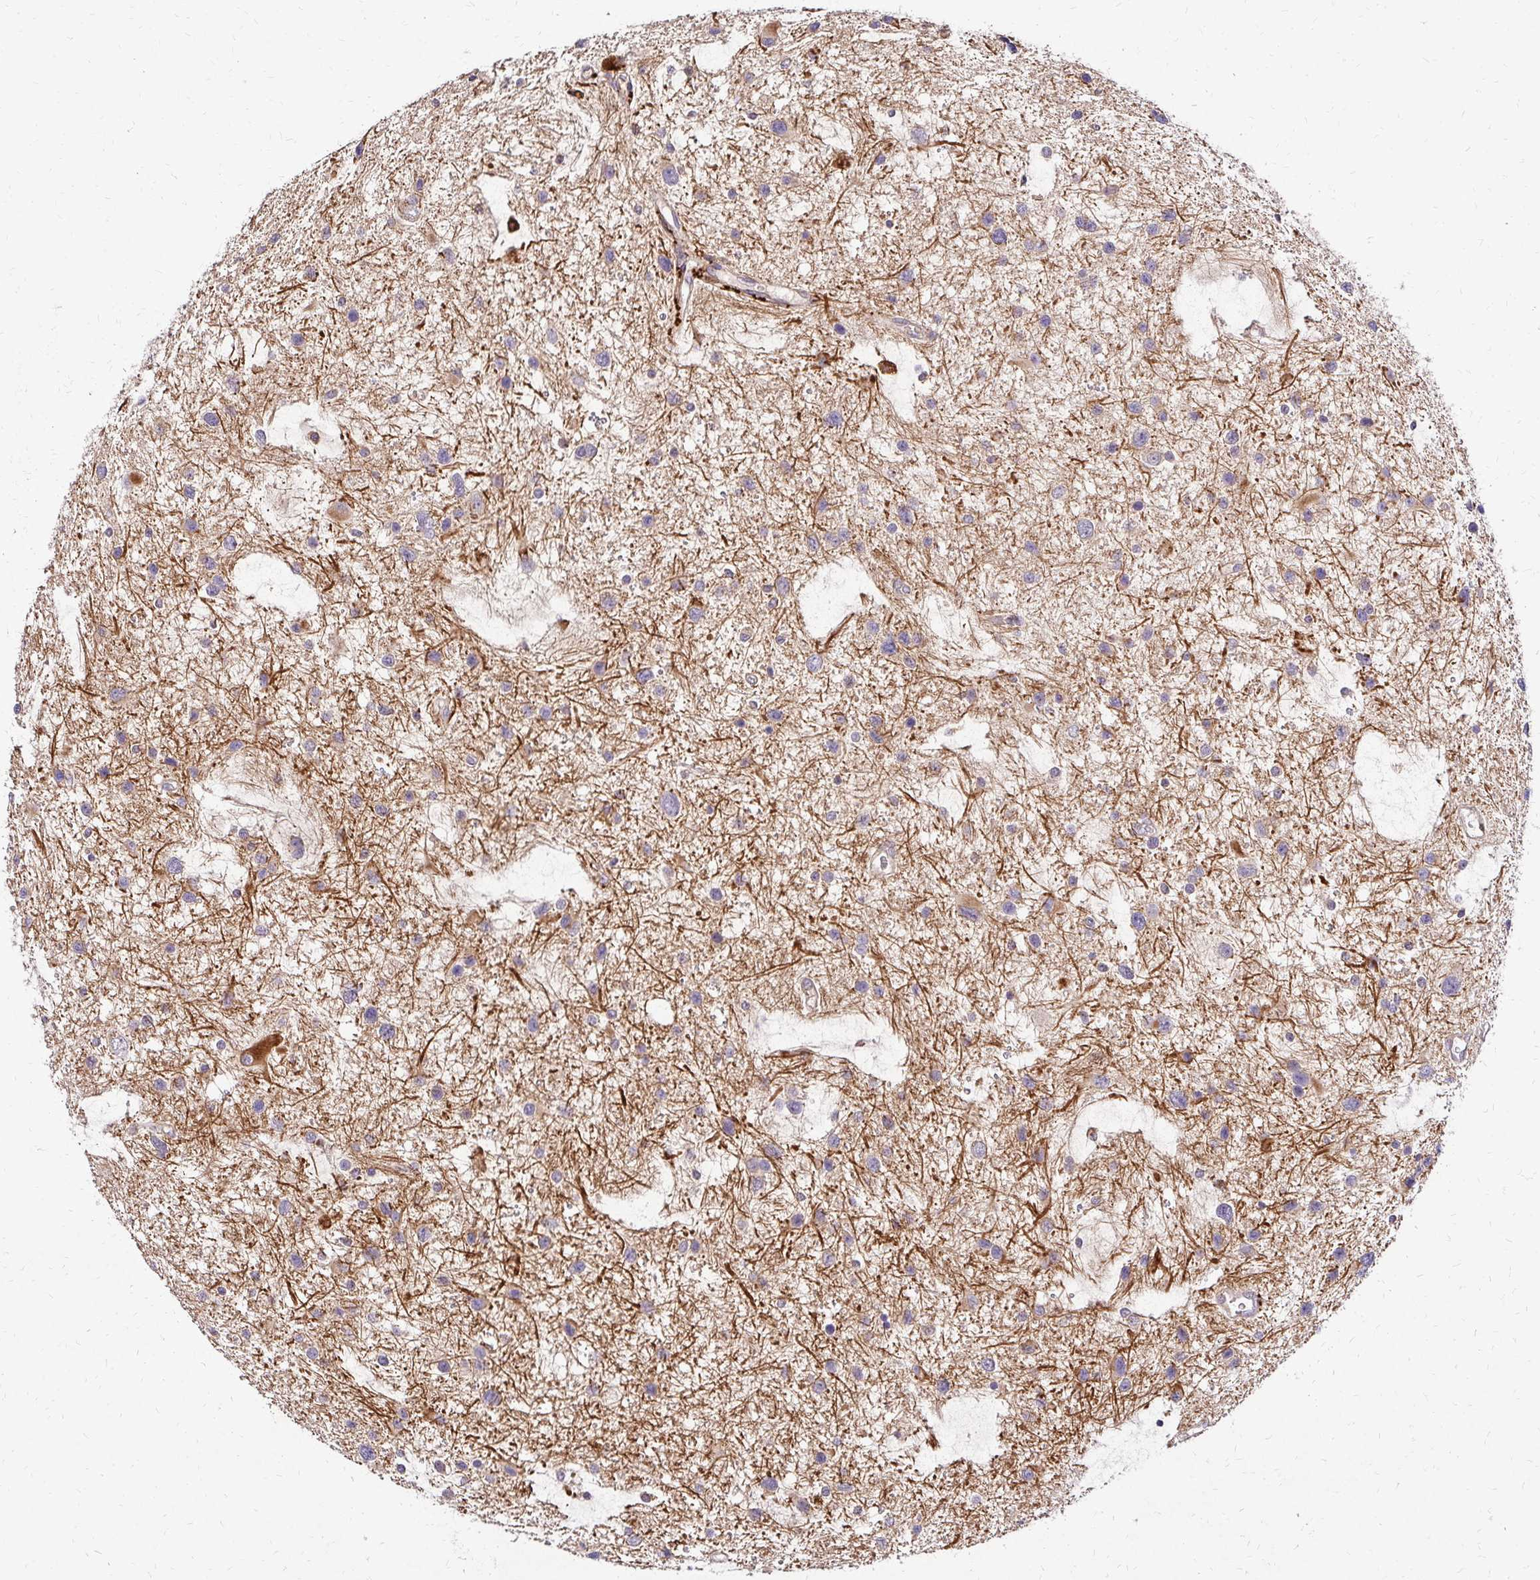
{"staining": {"intensity": "weak", "quantity": "<25%", "location": "cytoplasmic/membranous"}, "tissue": "glioma", "cell_type": "Tumor cells", "image_type": "cancer", "snomed": [{"axis": "morphology", "description": "Glioma, malignant, Low grade"}, {"axis": "topography", "description": "Brain"}], "caption": "Immunohistochemistry of malignant glioma (low-grade) demonstrates no expression in tumor cells.", "gene": "IDUA", "patient": {"sex": "female", "age": 32}}